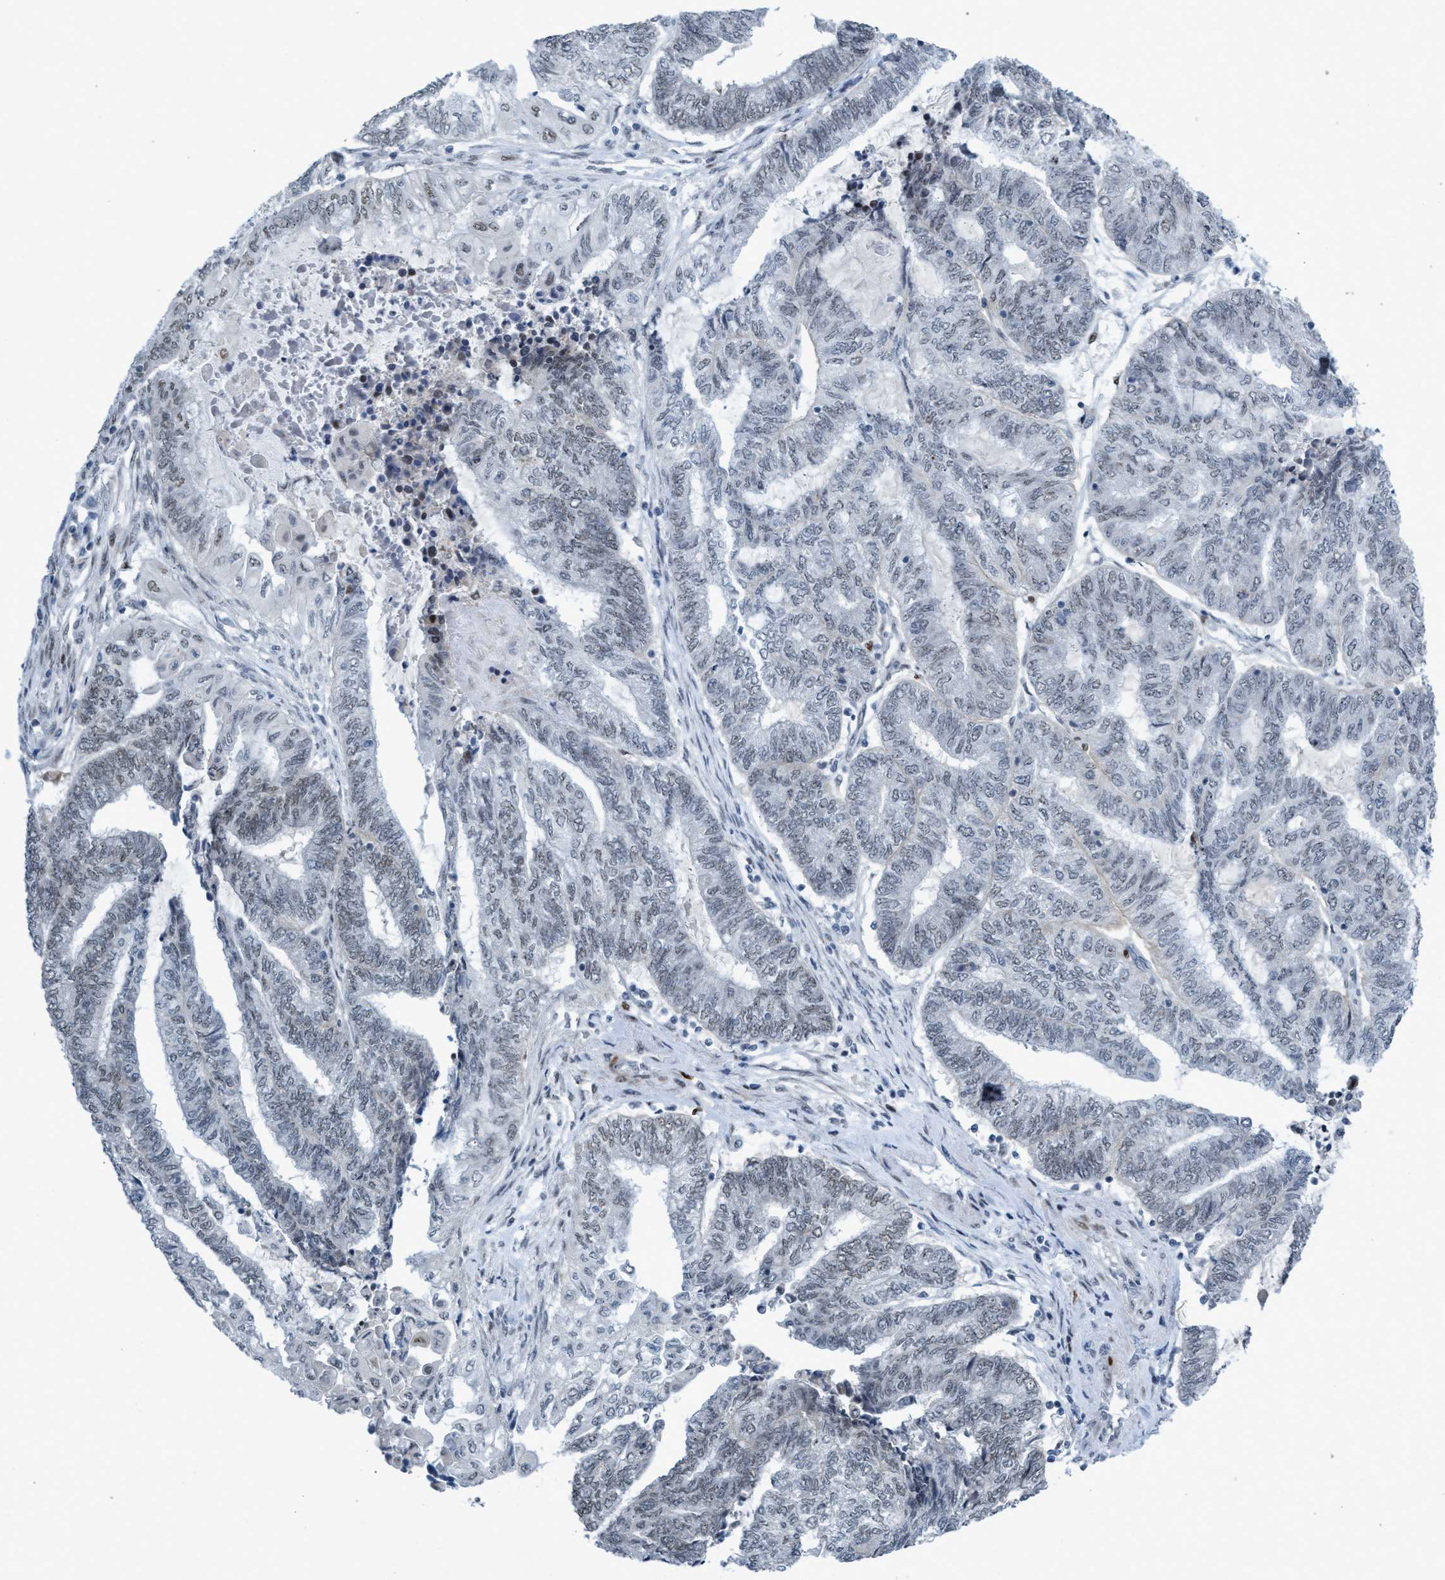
{"staining": {"intensity": "negative", "quantity": "none", "location": "none"}, "tissue": "endometrial cancer", "cell_type": "Tumor cells", "image_type": "cancer", "snomed": [{"axis": "morphology", "description": "Adenocarcinoma, NOS"}, {"axis": "topography", "description": "Uterus"}, {"axis": "topography", "description": "Endometrium"}], "caption": "This histopathology image is of endometrial cancer stained with immunohistochemistry (IHC) to label a protein in brown with the nuclei are counter-stained blue. There is no expression in tumor cells.", "gene": "CWC27", "patient": {"sex": "female", "age": 70}}